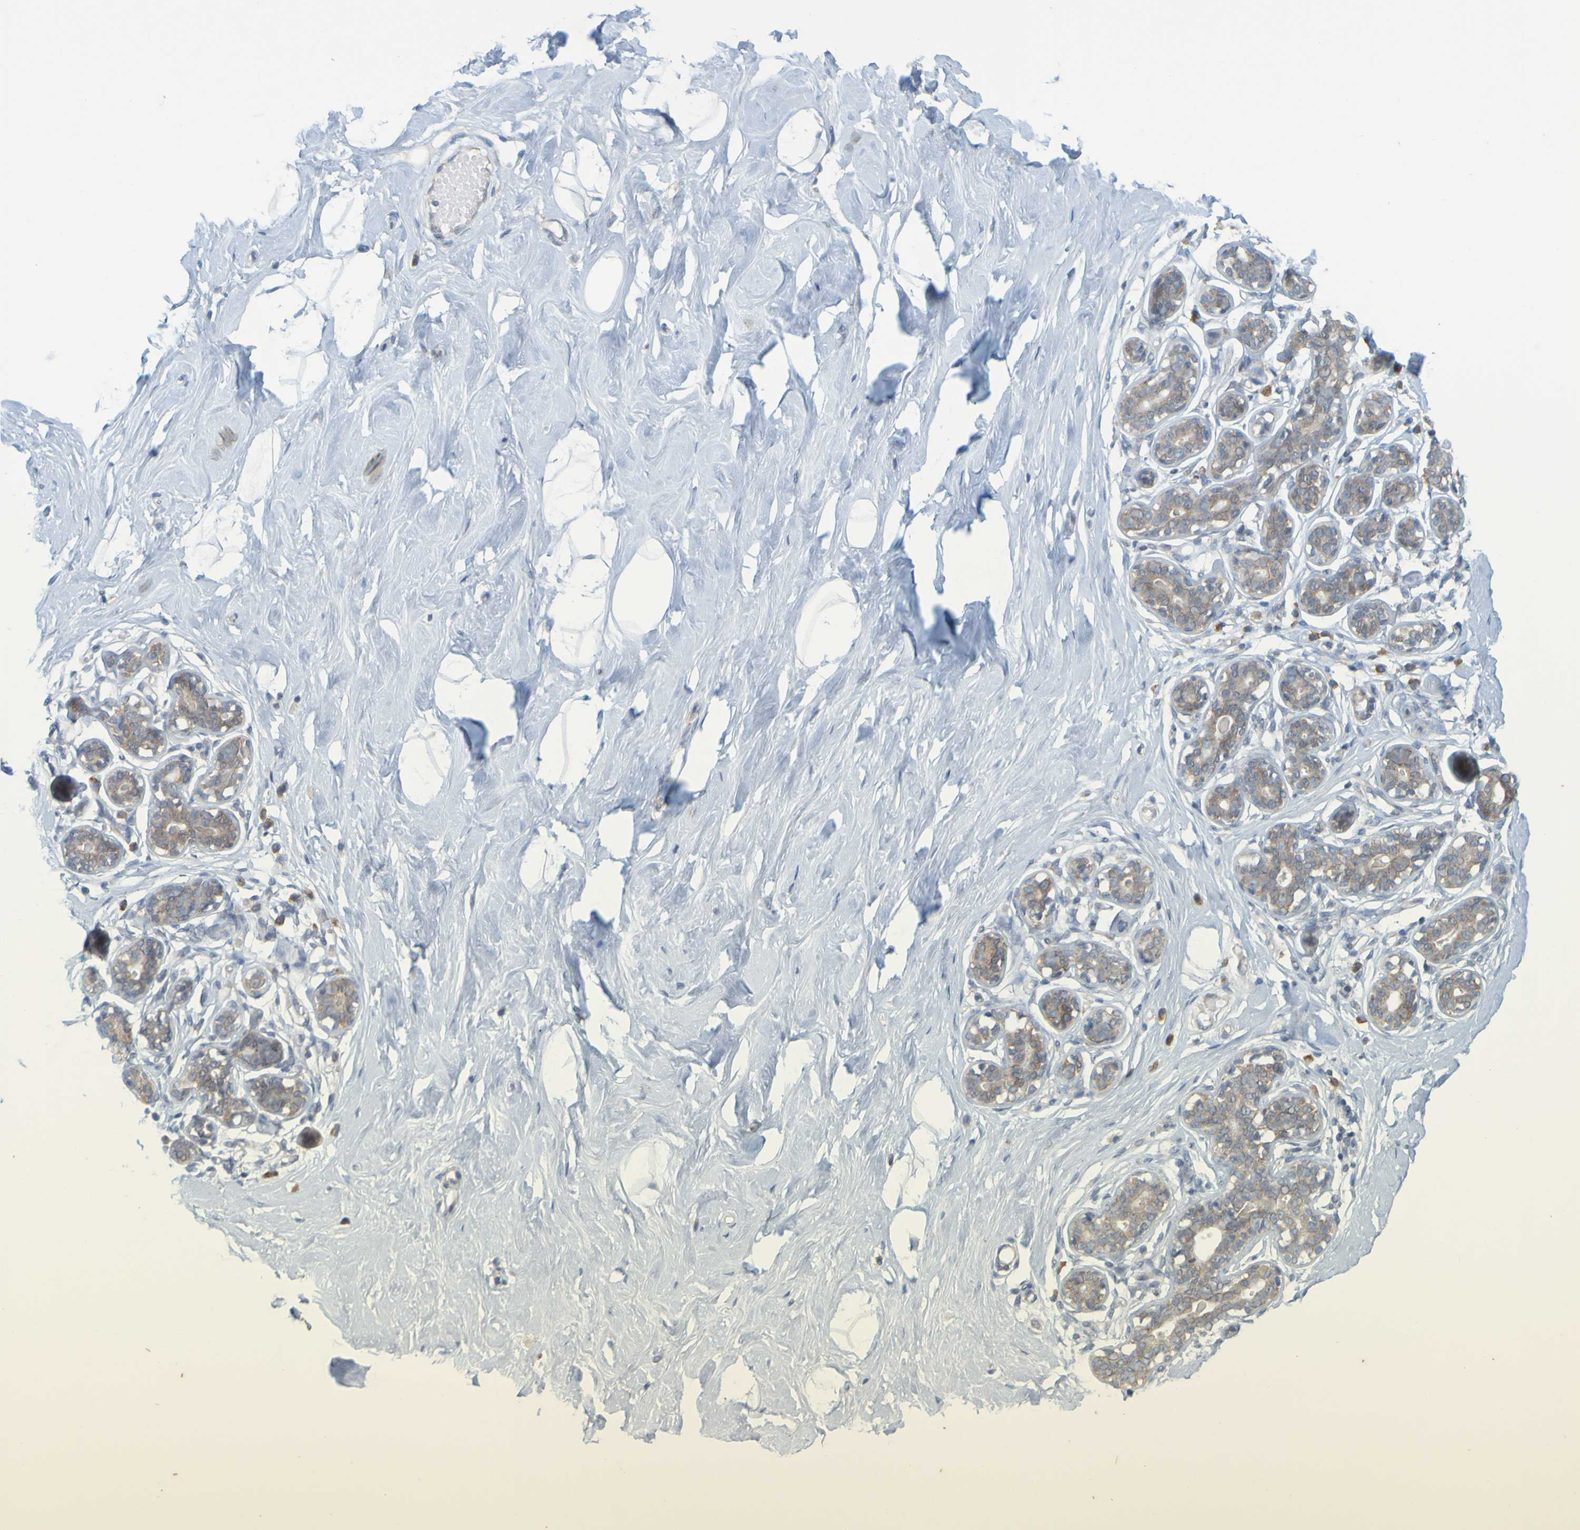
{"staining": {"intensity": "negative", "quantity": "none", "location": "none"}, "tissue": "breast", "cell_type": "Adipocytes", "image_type": "normal", "snomed": [{"axis": "morphology", "description": "Normal tissue, NOS"}, {"axis": "topography", "description": "Breast"}], "caption": "Immunohistochemistry image of benign human breast stained for a protein (brown), which demonstrates no staining in adipocytes.", "gene": "MOGS", "patient": {"sex": "female", "age": 23}}